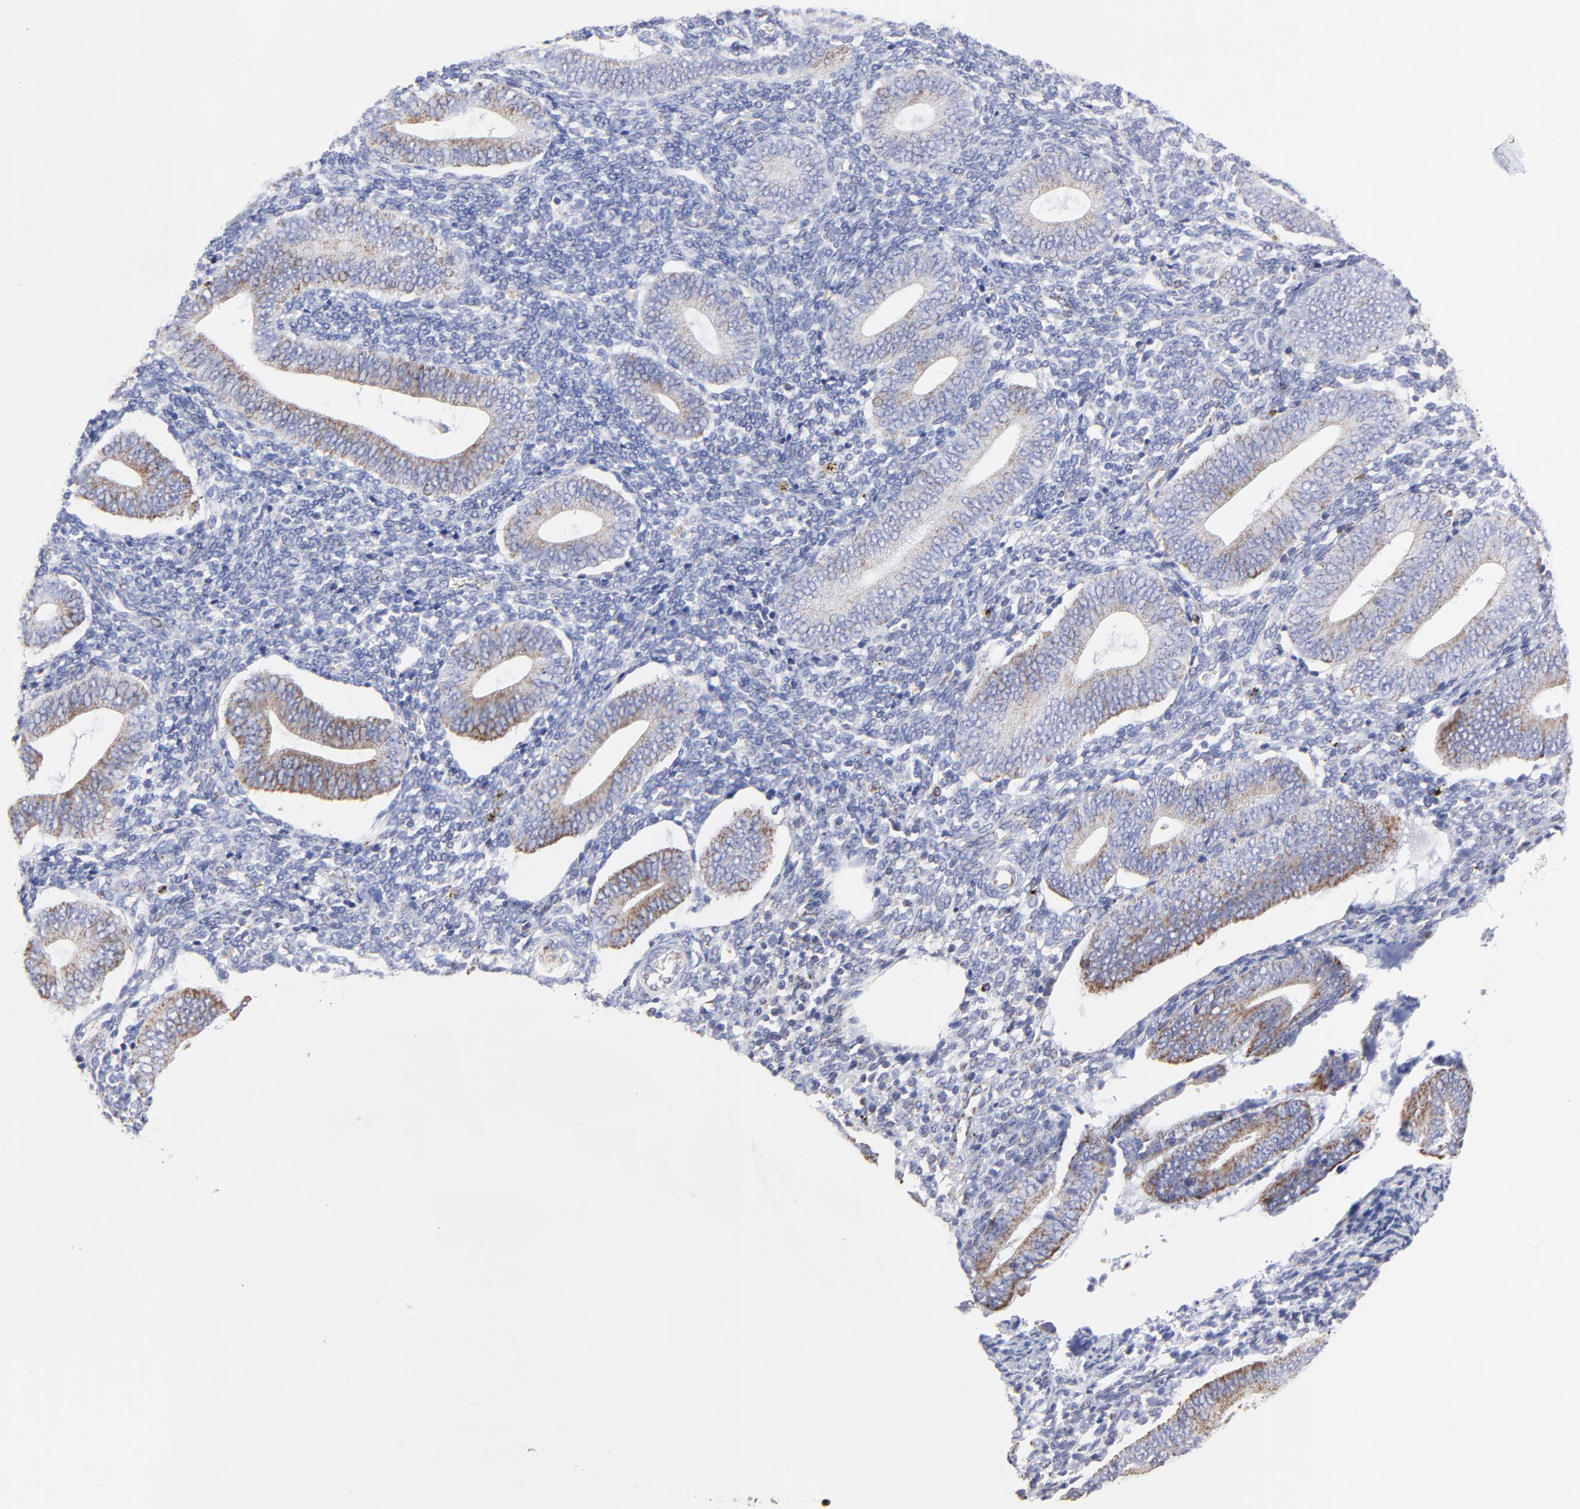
{"staining": {"intensity": "weak", "quantity": ">75%", "location": "cytoplasmic/membranous"}, "tissue": "endometrium", "cell_type": "Glandular cells", "image_type": "normal", "snomed": [{"axis": "morphology", "description": "Normal tissue, NOS"}, {"axis": "topography", "description": "Uterus"}, {"axis": "topography", "description": "Endometrium"}], "caption": "Glandular cells reveal weak cytoplasmic/membranous expression in approximately >75% of cells in unremarkable endometrium. The staining was performed using DAB, with brown indicating positive protein expression. Nuclei are stained blue with hematoxylin.", "gene": "PINK1", "patient": {"sex": "female", "age": 33}}